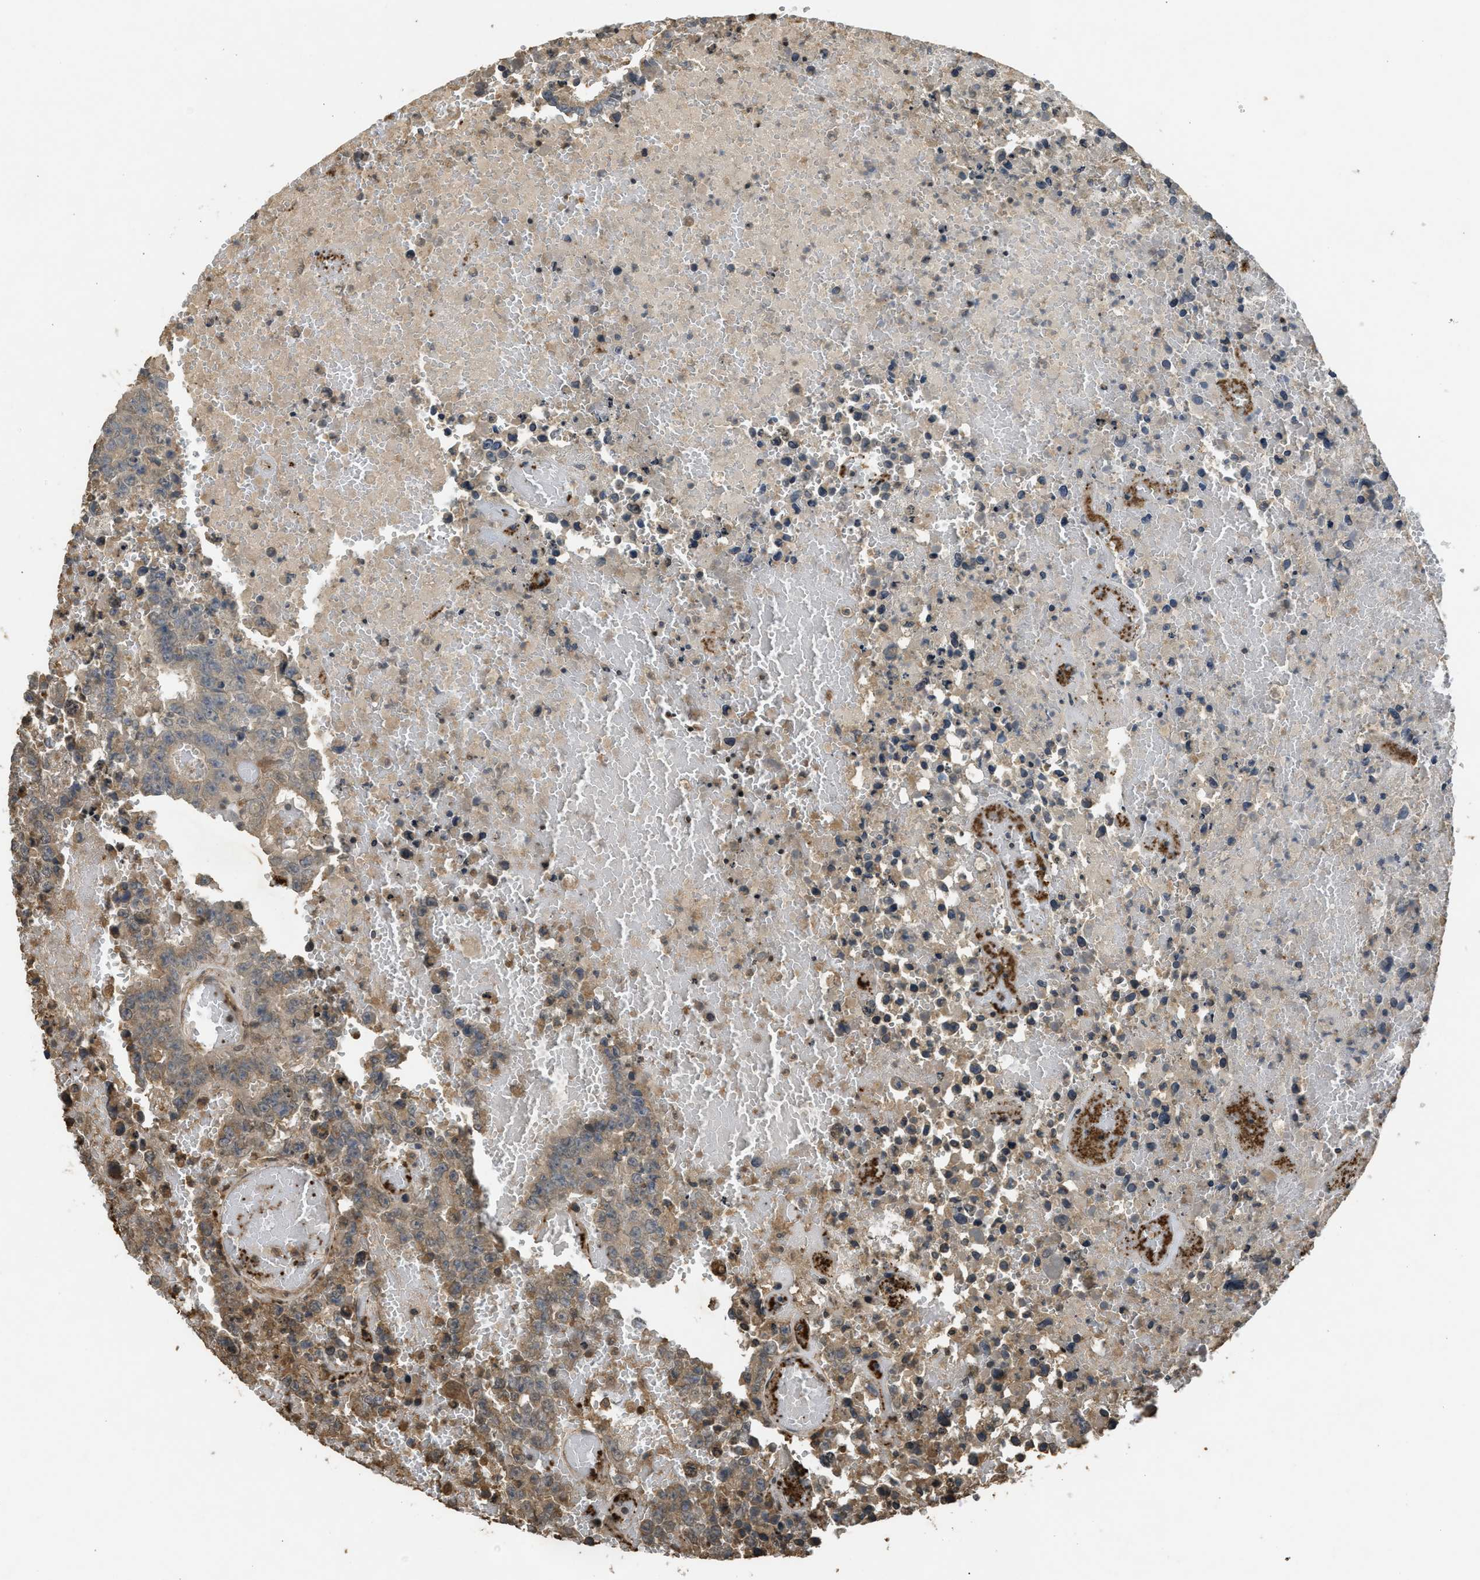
{"staining": {"intensity": "weak", "quantity": "<25%", "location": "cytoplasmic/membranous"}, "tissue": "testis cancer", "cell_type": "Tumor cells", "image_type": "cancer", "snomed": [{"axis": "morphology", "description": "Carcinoma, Embryonal, NOS"}, {"axis": "topography", "description": "Testis"}], "caption": "Photomicrograph shows no significant protein positivity in tumor cells of testis cancer.", "gene": "ARHGDIA", "patient": {"sex": "male", "age": 25}}